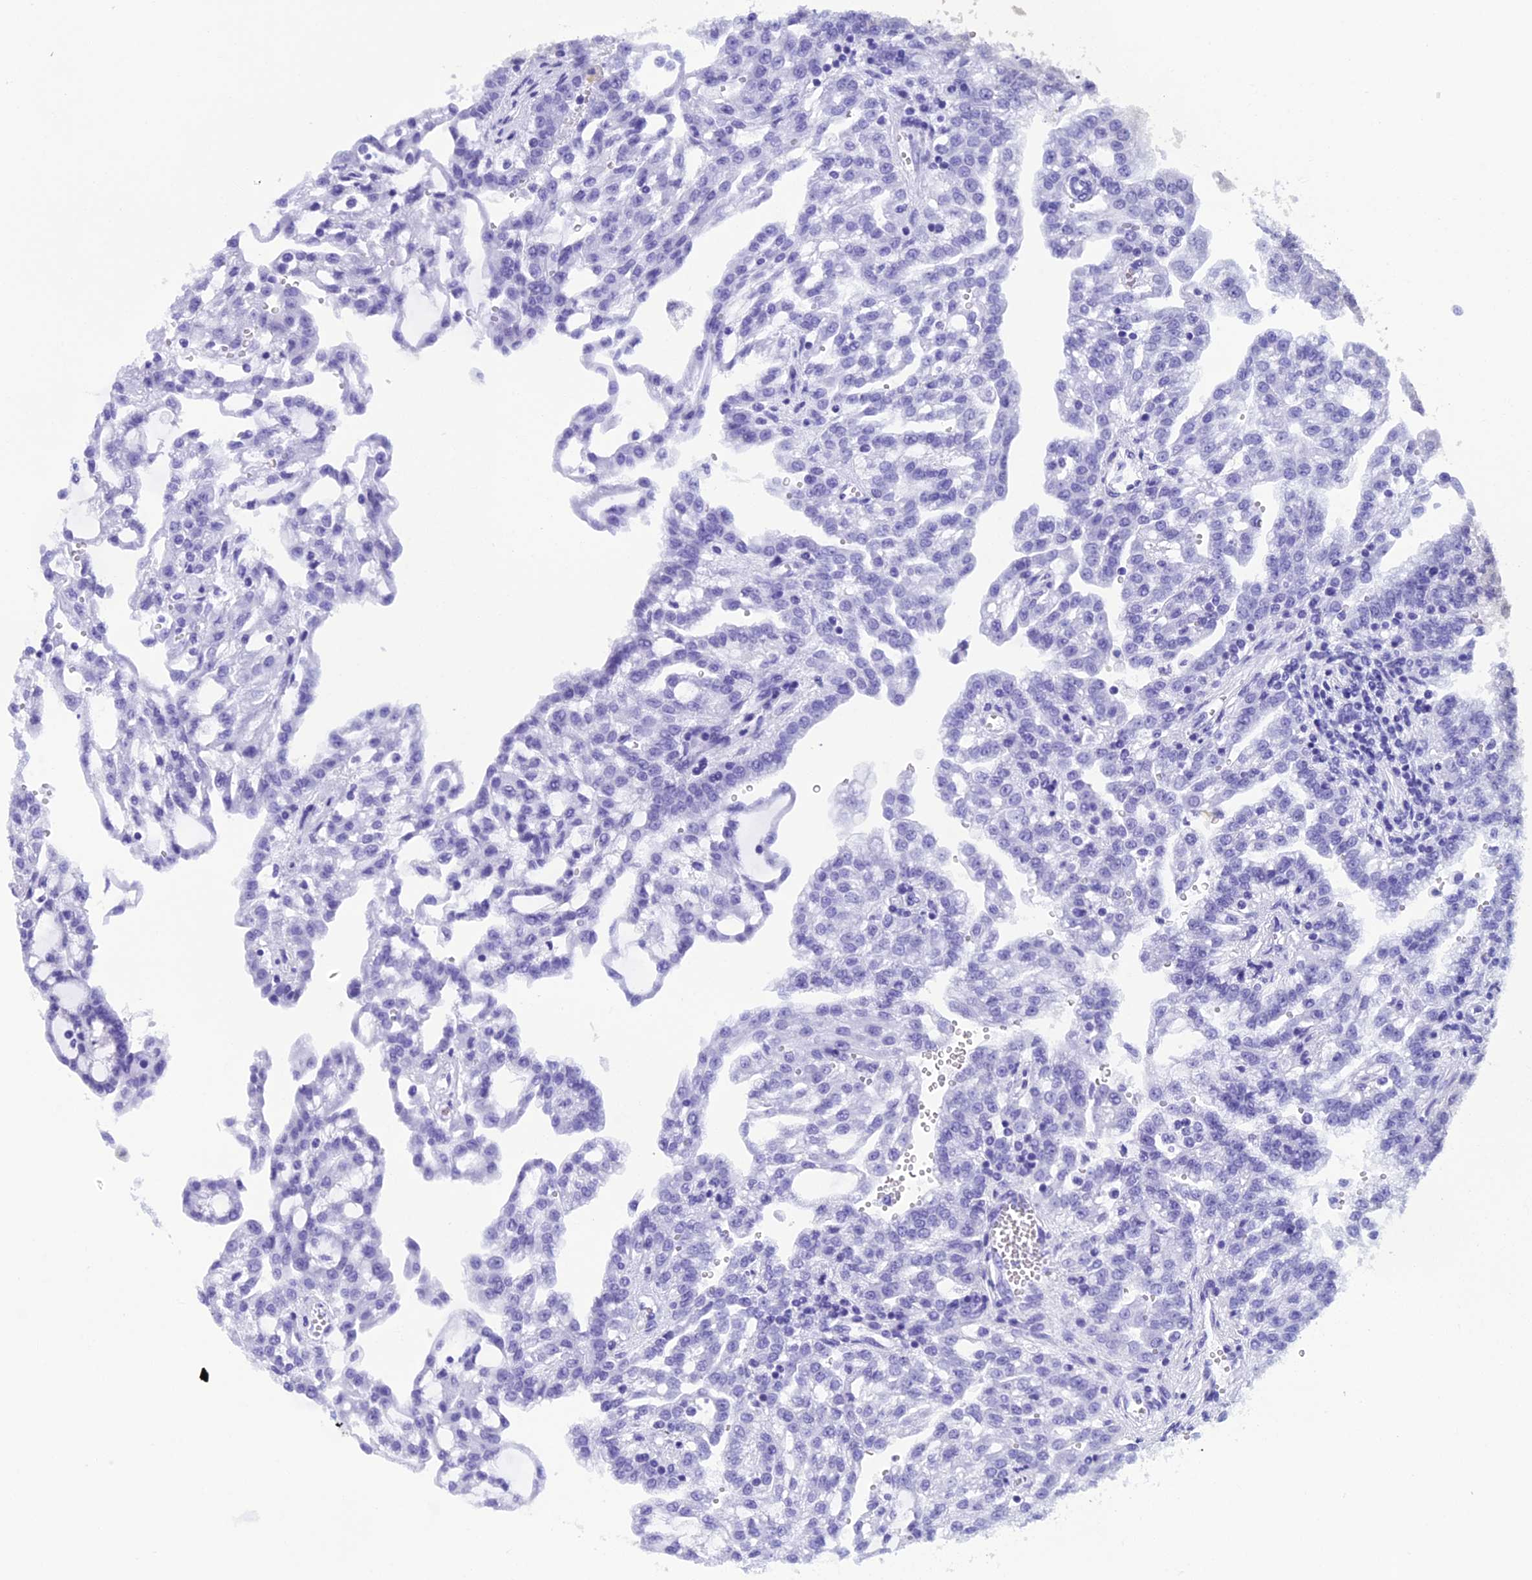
{"staining": {"intensity": "negative", "quantity": "none", "location": "none"}, "tissue": "renal cancer", "cell_type": "Tumor cells", "image_type": "cancer", "snomed": [{"axis": "morphology", "description": "Adenocarcinoma, NOS"}, {"axis": "topography", "description": "Kidney"}], "caption": "Protein analysis of renal adenocarcinoma demonstrates no significant positivity in tumor cells.", "gene": "GRWD1", "patient": {"sex": "male", "age": 63}}